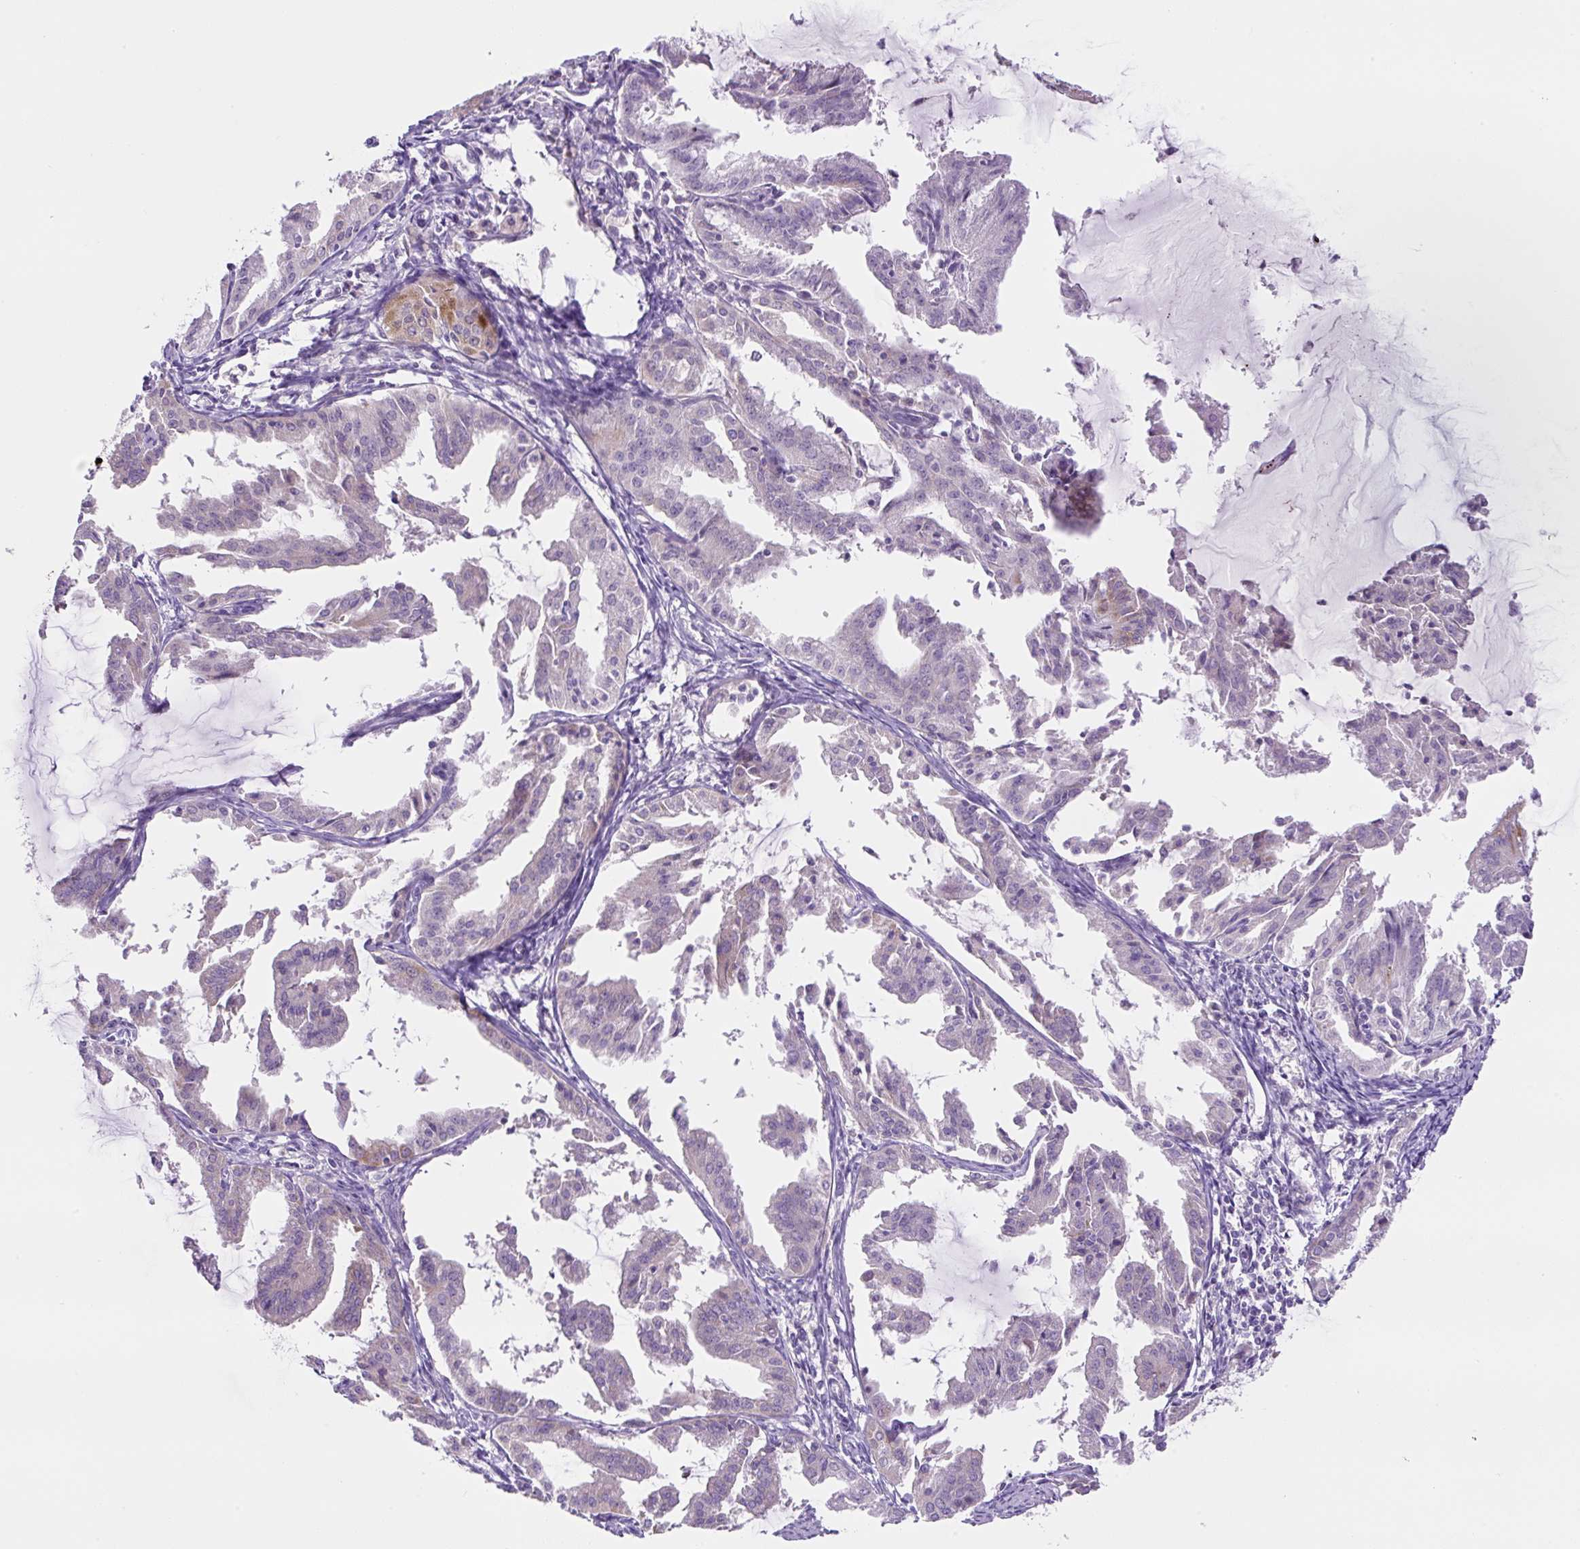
{"staining": {"intensity": "negative", "quantity": "none", "location": "none"}, "tissue": "endometrial cancer", "cell_type": "Tumor cells", "image_type": "cancer", "snomed": [{"axis": "morphology", "description": "Adenocarcinoma, NOS"}, {"axis": "topography", "description": "Endometrium"}], "caption": "Human endometrial adenocarcinoma stained for a protein using immunohistochemistry reveals no expression in tumor cells.", "gene": "OGDHL", "patient": {"sex": "female", "age": 70}}